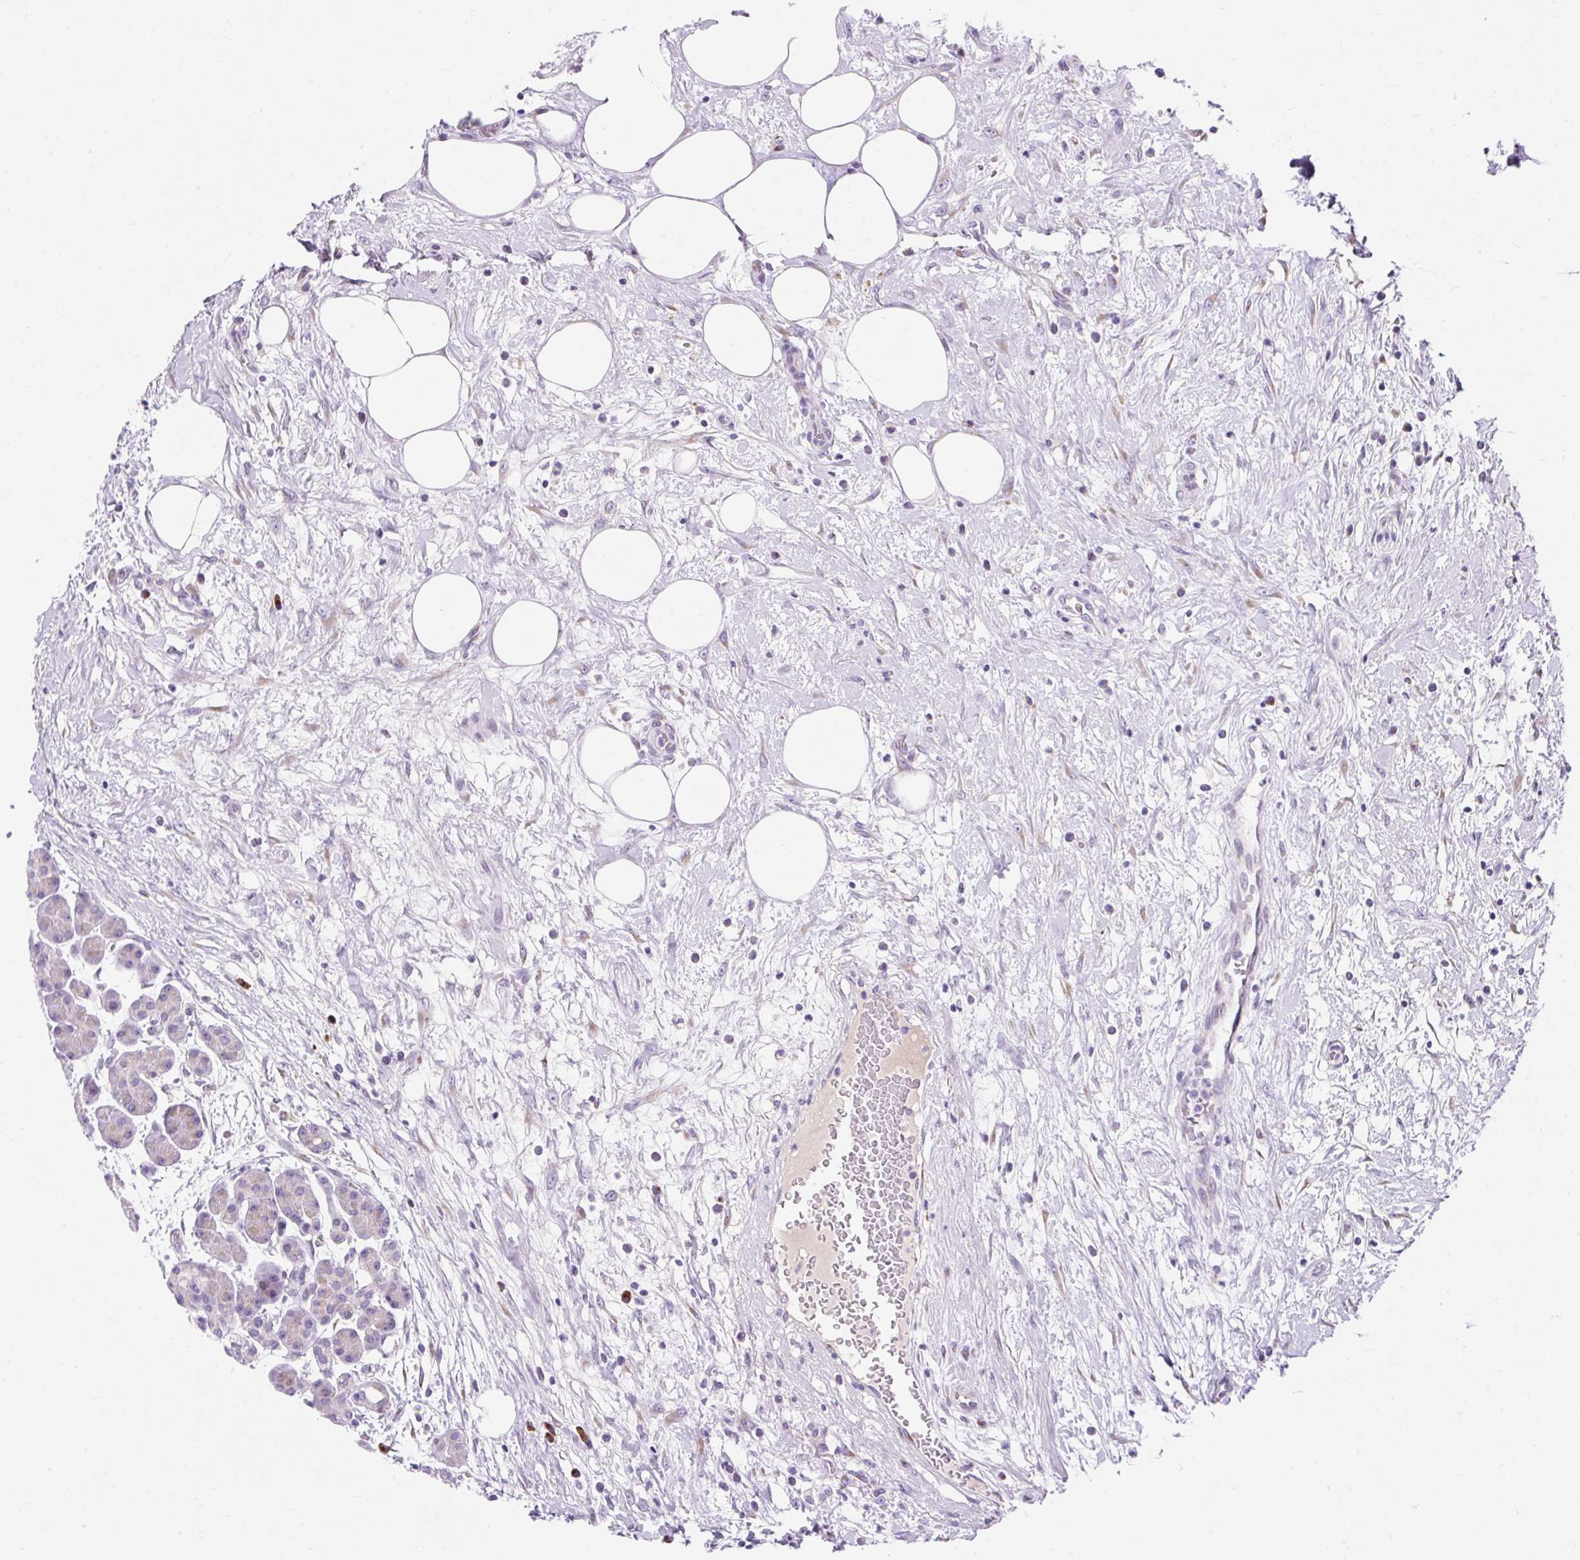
{"staining": {"intensity": "negative", "quantity": "none", "location": "none"}, "tissue": "pancreas", "cell_type": "Exocrine glandular cells", "image_type": "normal", "snomed": [{"axis": "morphology", "description": "Normal tissue, NOS"}, {"axis": "topography", "description": "Pancreas"}], "caption": "Micrograph shows no significant protein staining in exocrine glandular cells of normal pancreas. (DAB IHC, high magnification).", "gene": "GOLGA8A", "patient": {"sex": "male", "age": 63}}